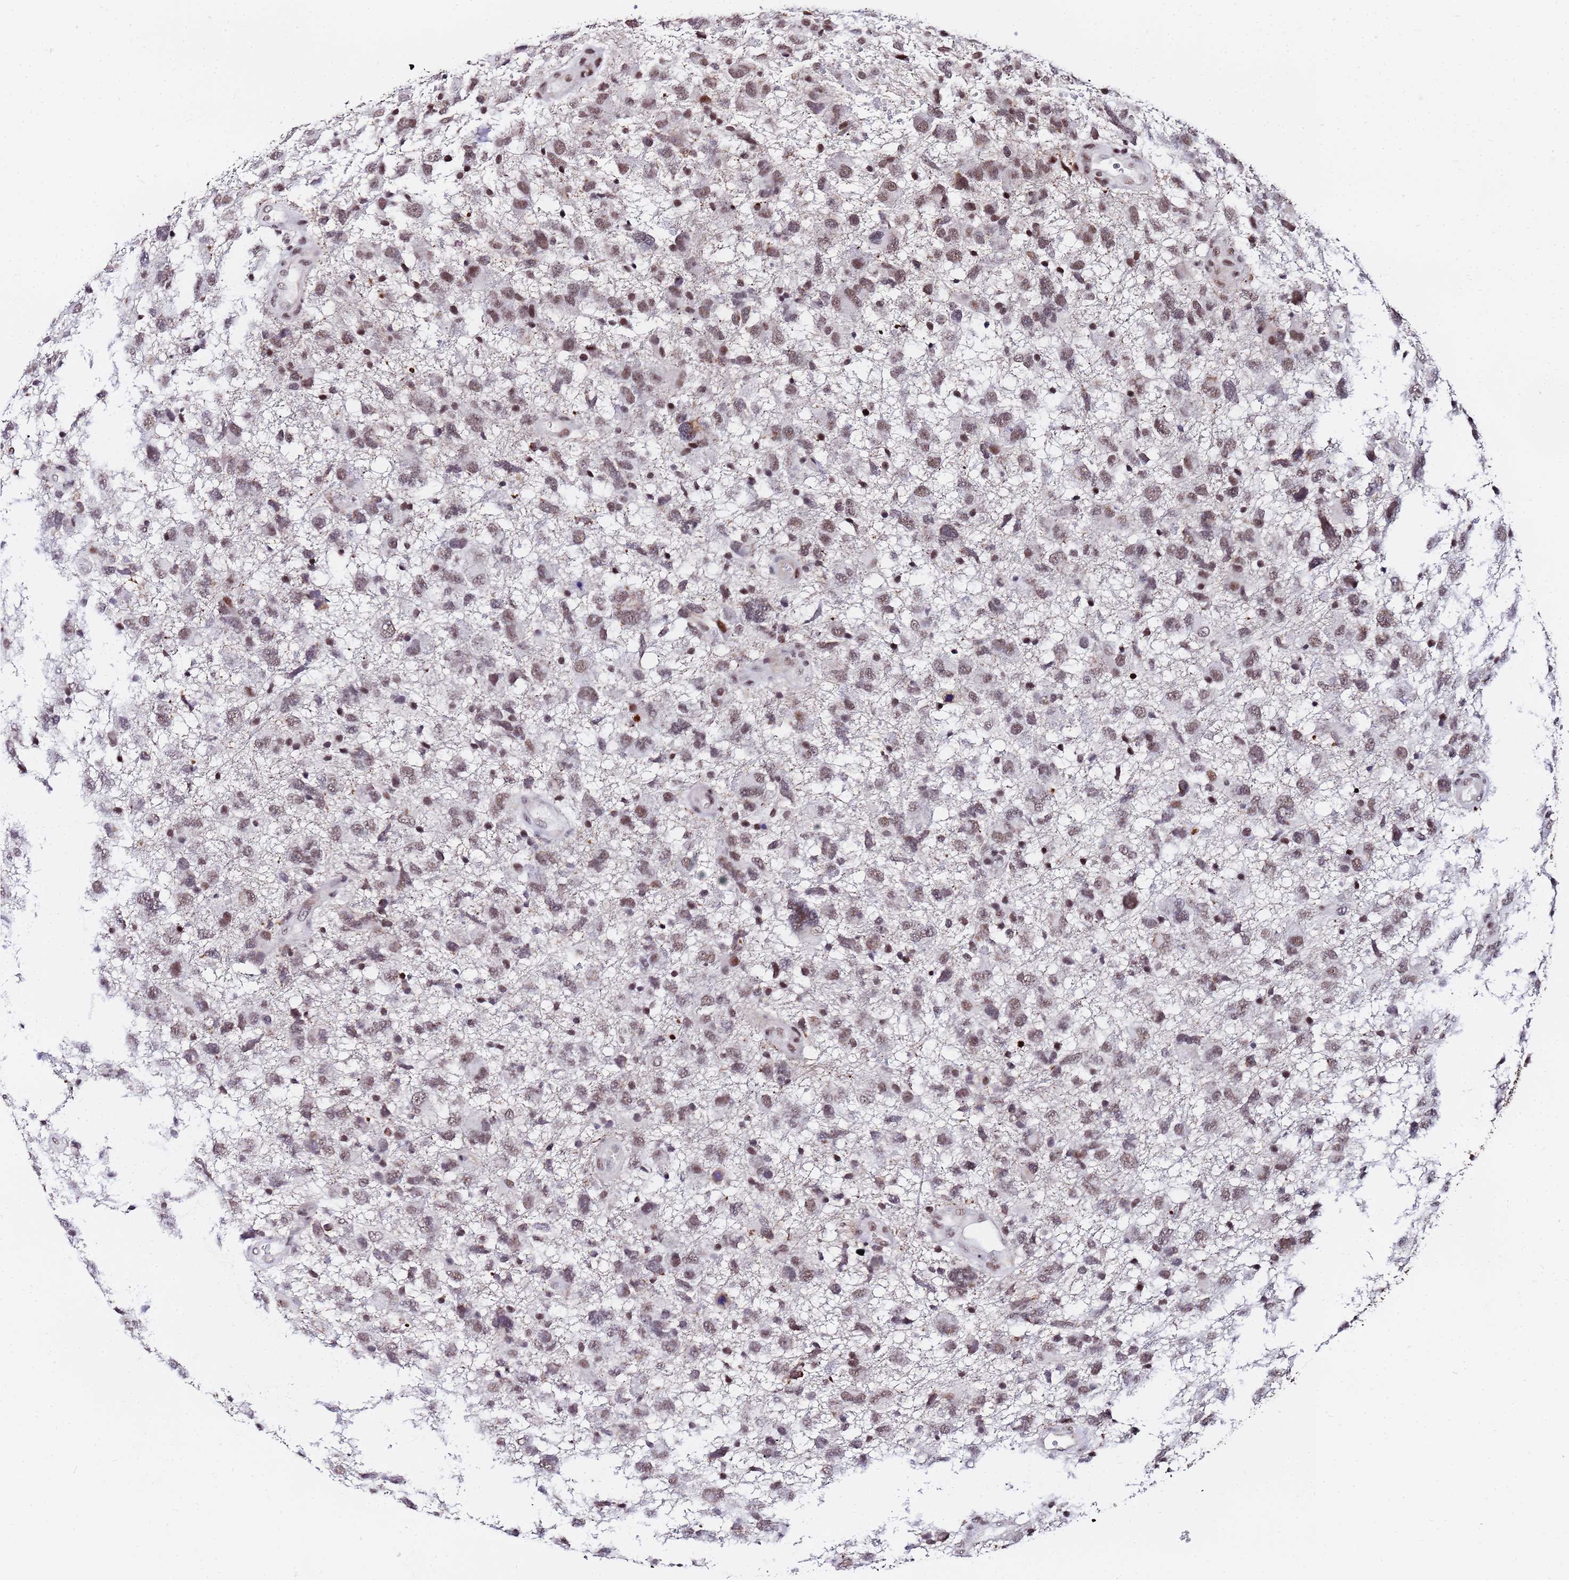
{"staining": {"intensity": "weak", "quantity": ">75%", "location": "nuclear"}, "tissue": "glioma", "cell_type": "Tumor cells", "image_type": "cancer", "snomed": [{"axis": "morphology", "description": "Glioma, malignant, High grade"}, {"axis": "topography", "description": "Brain"}], "caption": "Immunohistochemical staining of malignant high-grade glioma demonstrates low levels of weak nuclear protein expression in approximately >75% of tumor cells.", "gene": "CKMT1A", "patient": {"sex": "male", "age": 61}}